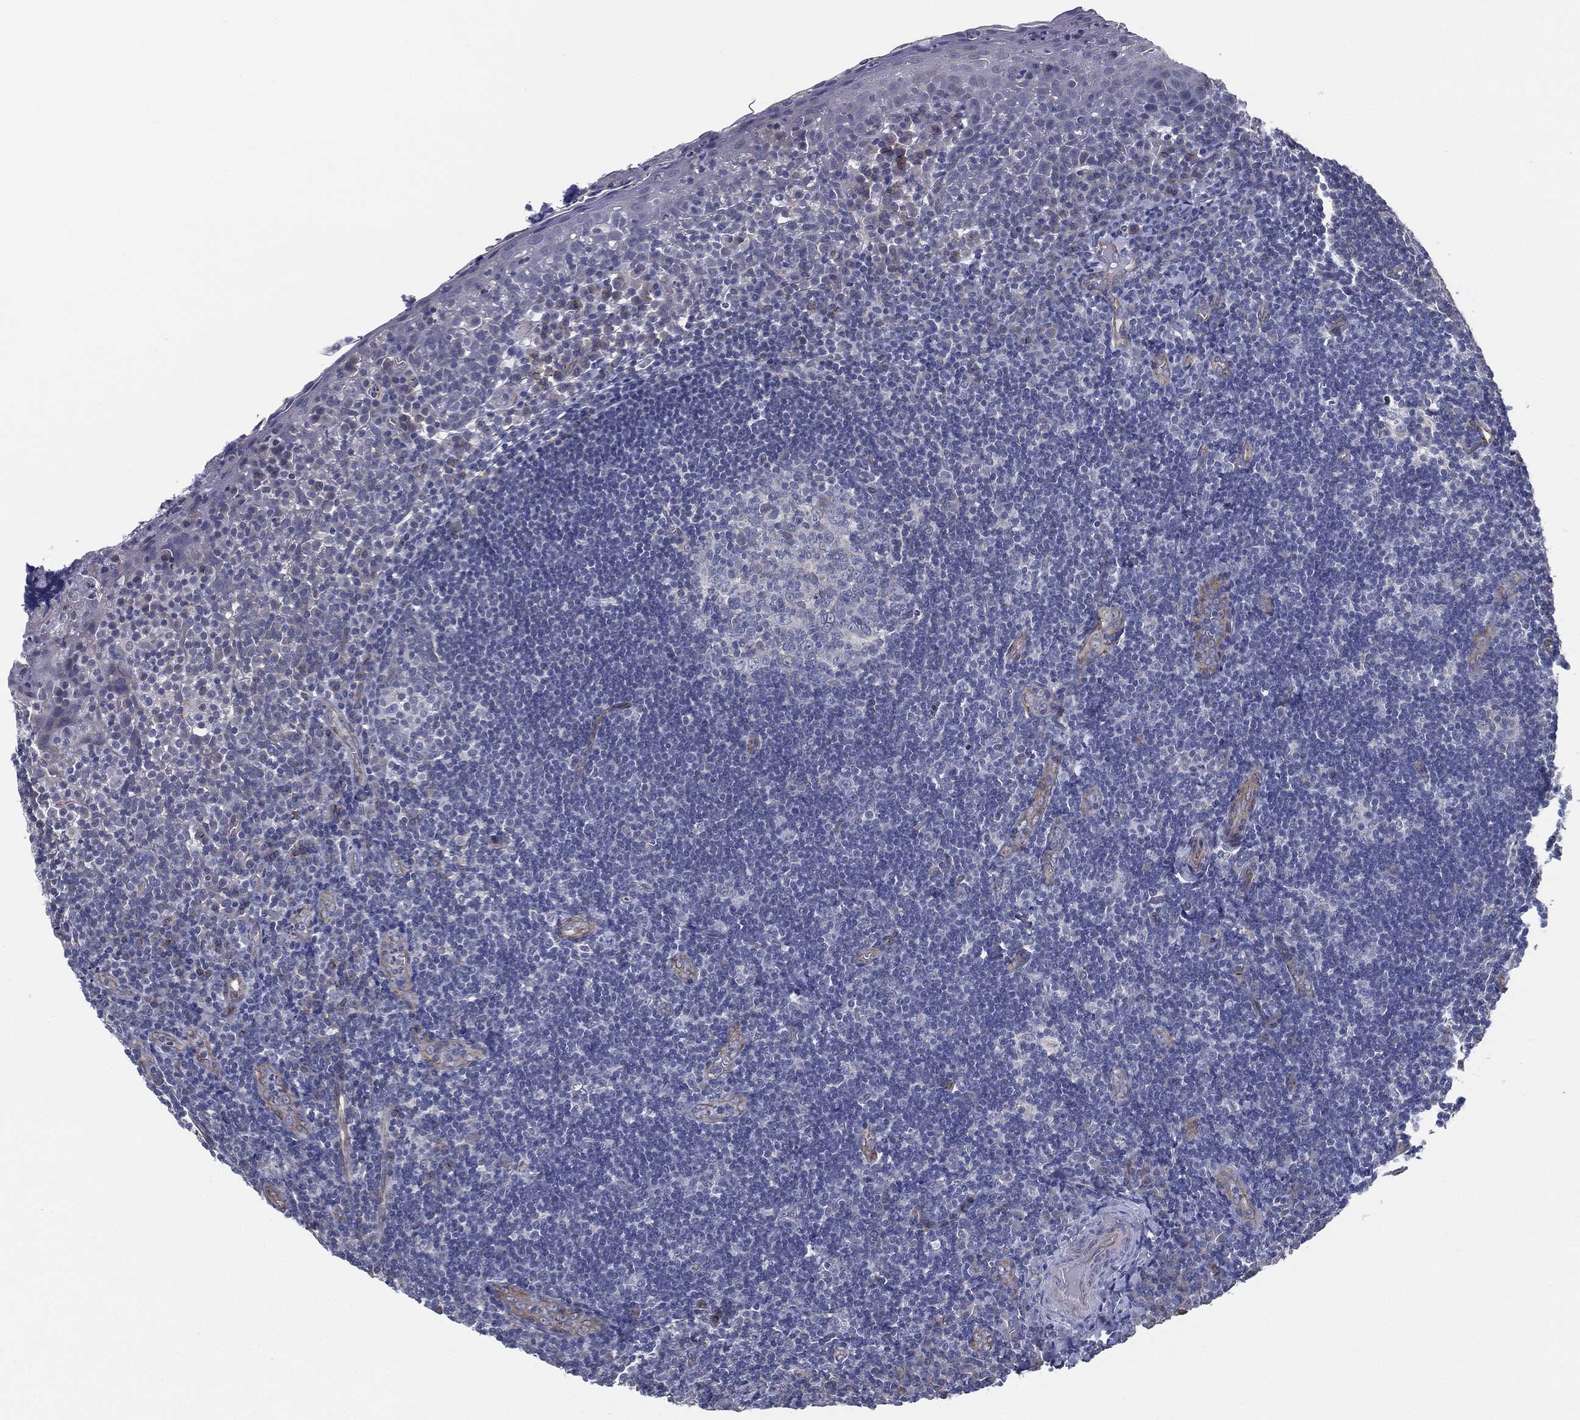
{"staining": {"intensity": "negative", "quantity": "none", "location": "none"}, "tissue": "tonsil", "cell_type": "Germinal center cells", "image_type": "normal", "snomed": [{"axis": "morphology", "description": "Normal tissue, NOS"}, {"axis": "morphology", "description": "Inflammation, NOS"}, {"axis": "topography", "description": "Tonsil"}], "caption": "An image of human tonsil is negative for staining in germinal center cells. (DAB immunohistochemistry visualized using brightfield microscopy, high magnification).", "gene": "LRRC56", "patient": {"sex": "female", "age": 31}}